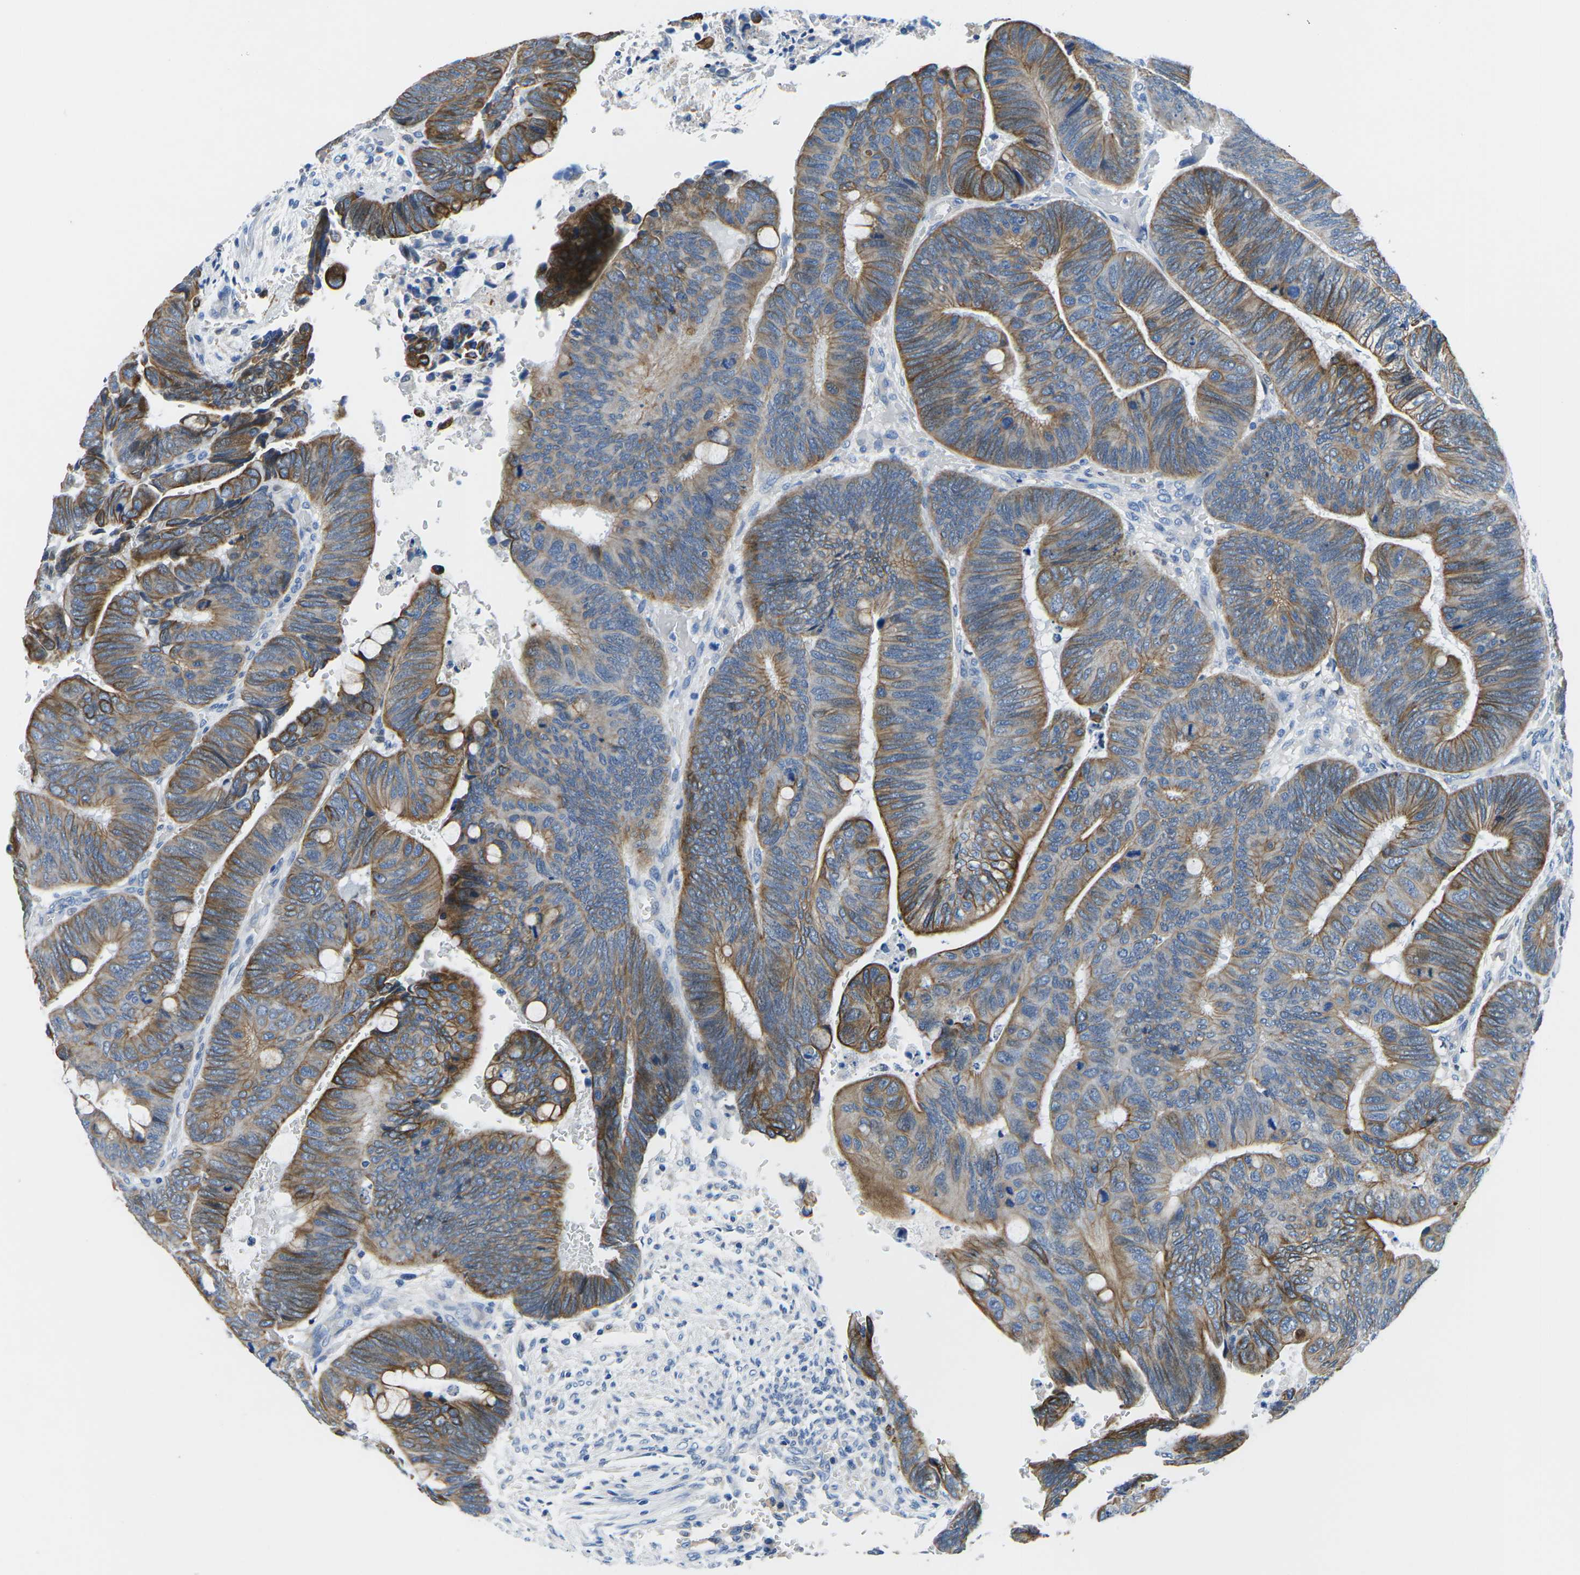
{"staining": {"intensity": "moderate", "quantity": ">75%", "location": "cytoplasmic/membranous"}, "tissue": "colorectal cancer", "cell_type": "Tumor cells", "image_type": "cancer", "snomed": [{"axis": "morphology", "description": "Normal tissue, NOS"}, {"axis": "morphology", "description": "Adenocarcinoma, NOS"}, {"axis": "topography", "description": "Rectum"}], "caption": "A brown stain labels moderate cytoplasmic/membranous positivity of a protein in colorectal cancer tumor cells.", "gene": "TM6SF1", "patient": {"sex": "male", "age": 92}}